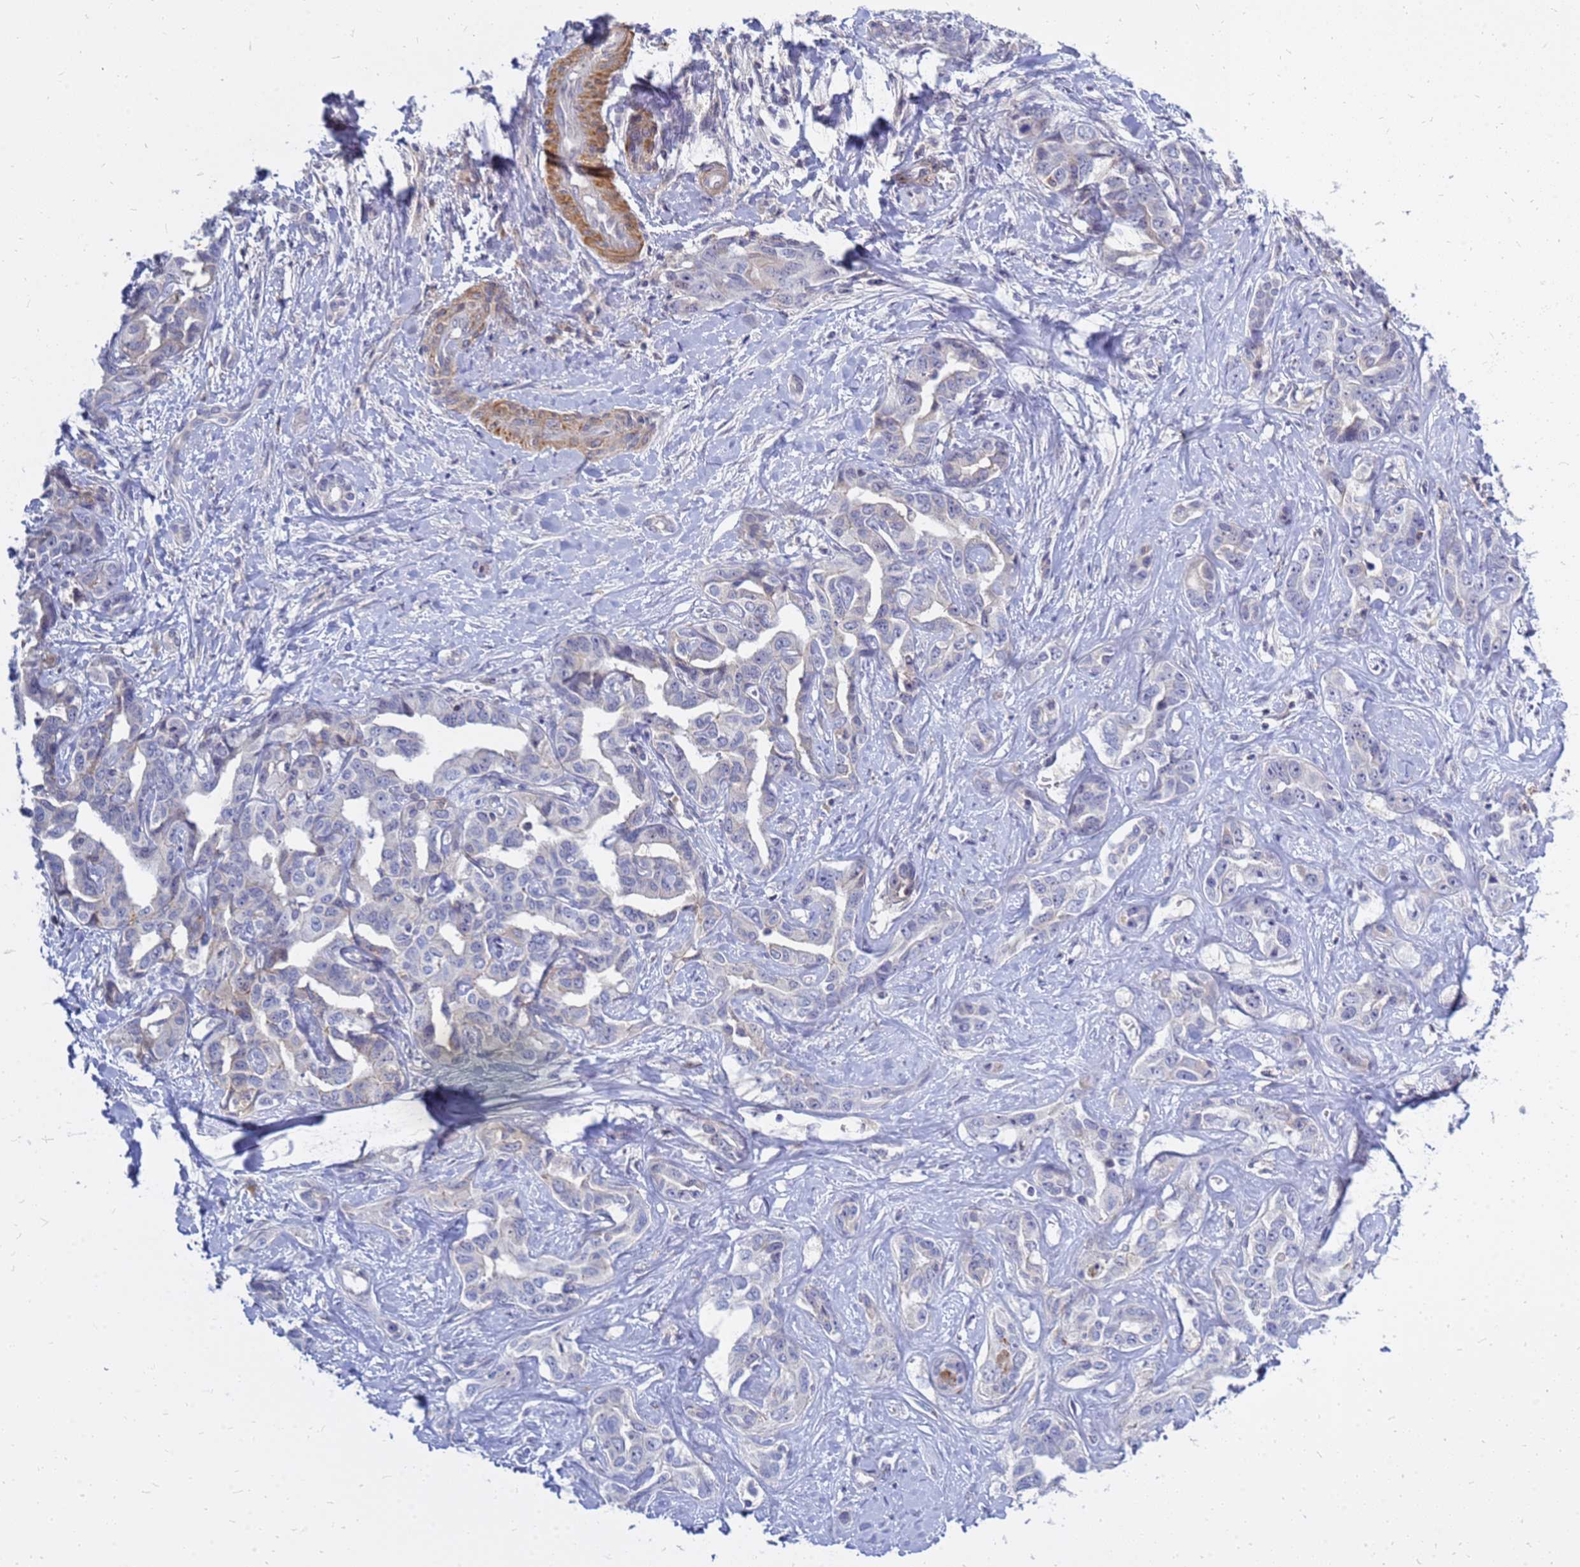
{"staining": {"intensity": "negative", "quantity": "none", "location": "none"}, "tissue": "liver cancer", "cell_type": "Tumor cells", "image_type": "cancer", "snomed": [{"axis": "morphology", "description": "Cholangiocarcinoma"}, {"axis": "topography", "description": "Liver"}], "caption": "Immunohistochemistry of cholangiocarcinoma (liver) displays no expression in tumor cells.", "gene": "SRGAP3", "patient": {"sex": "male", "age": 59}}